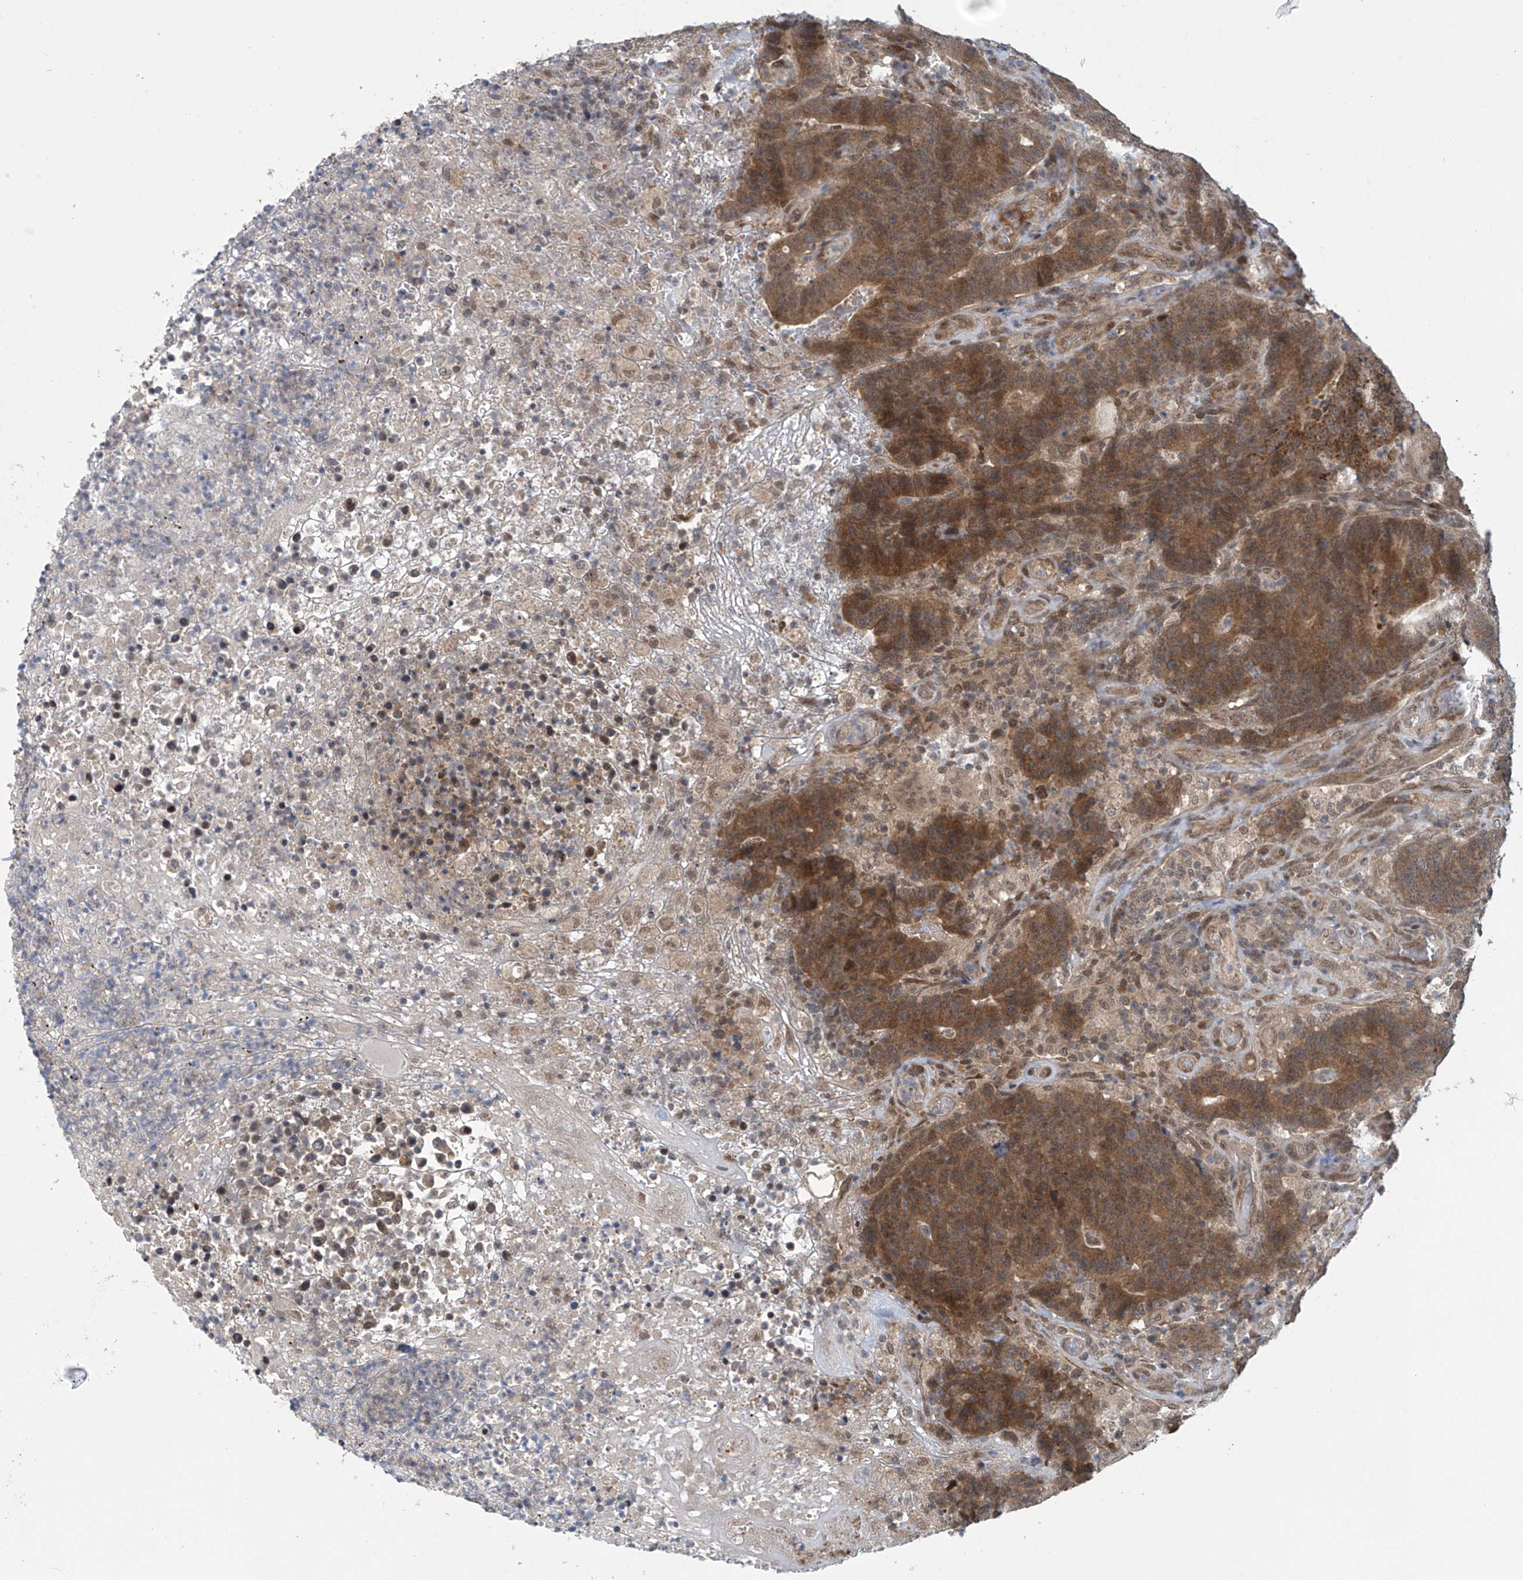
{"staining": {"intensity": "moderate", "quantity": ">75%", "location": "cytoplasmic/membranous"}, "tissue": "colorectal cancer", "cell_type": "Tumor cells", "image_type": "cancer", "snomed": [{"axis": "morphology", "description": "Normal tissue, NOS"}, {"axis": "morphology", "description": "Adenocarcinoma, NOS"}, {"axis": "topography", "description": "Colon"}], "caption": "Immunohistochemistry histopathology image of adenocarcinoma (colorectal) stained for a protein (brown), which displays medium levels of moderate cytoplasmic/membranous staining in about >75% of tumor cells.", "gene": "ABHD13", "patient": {"sex": "female", "age": 75}}